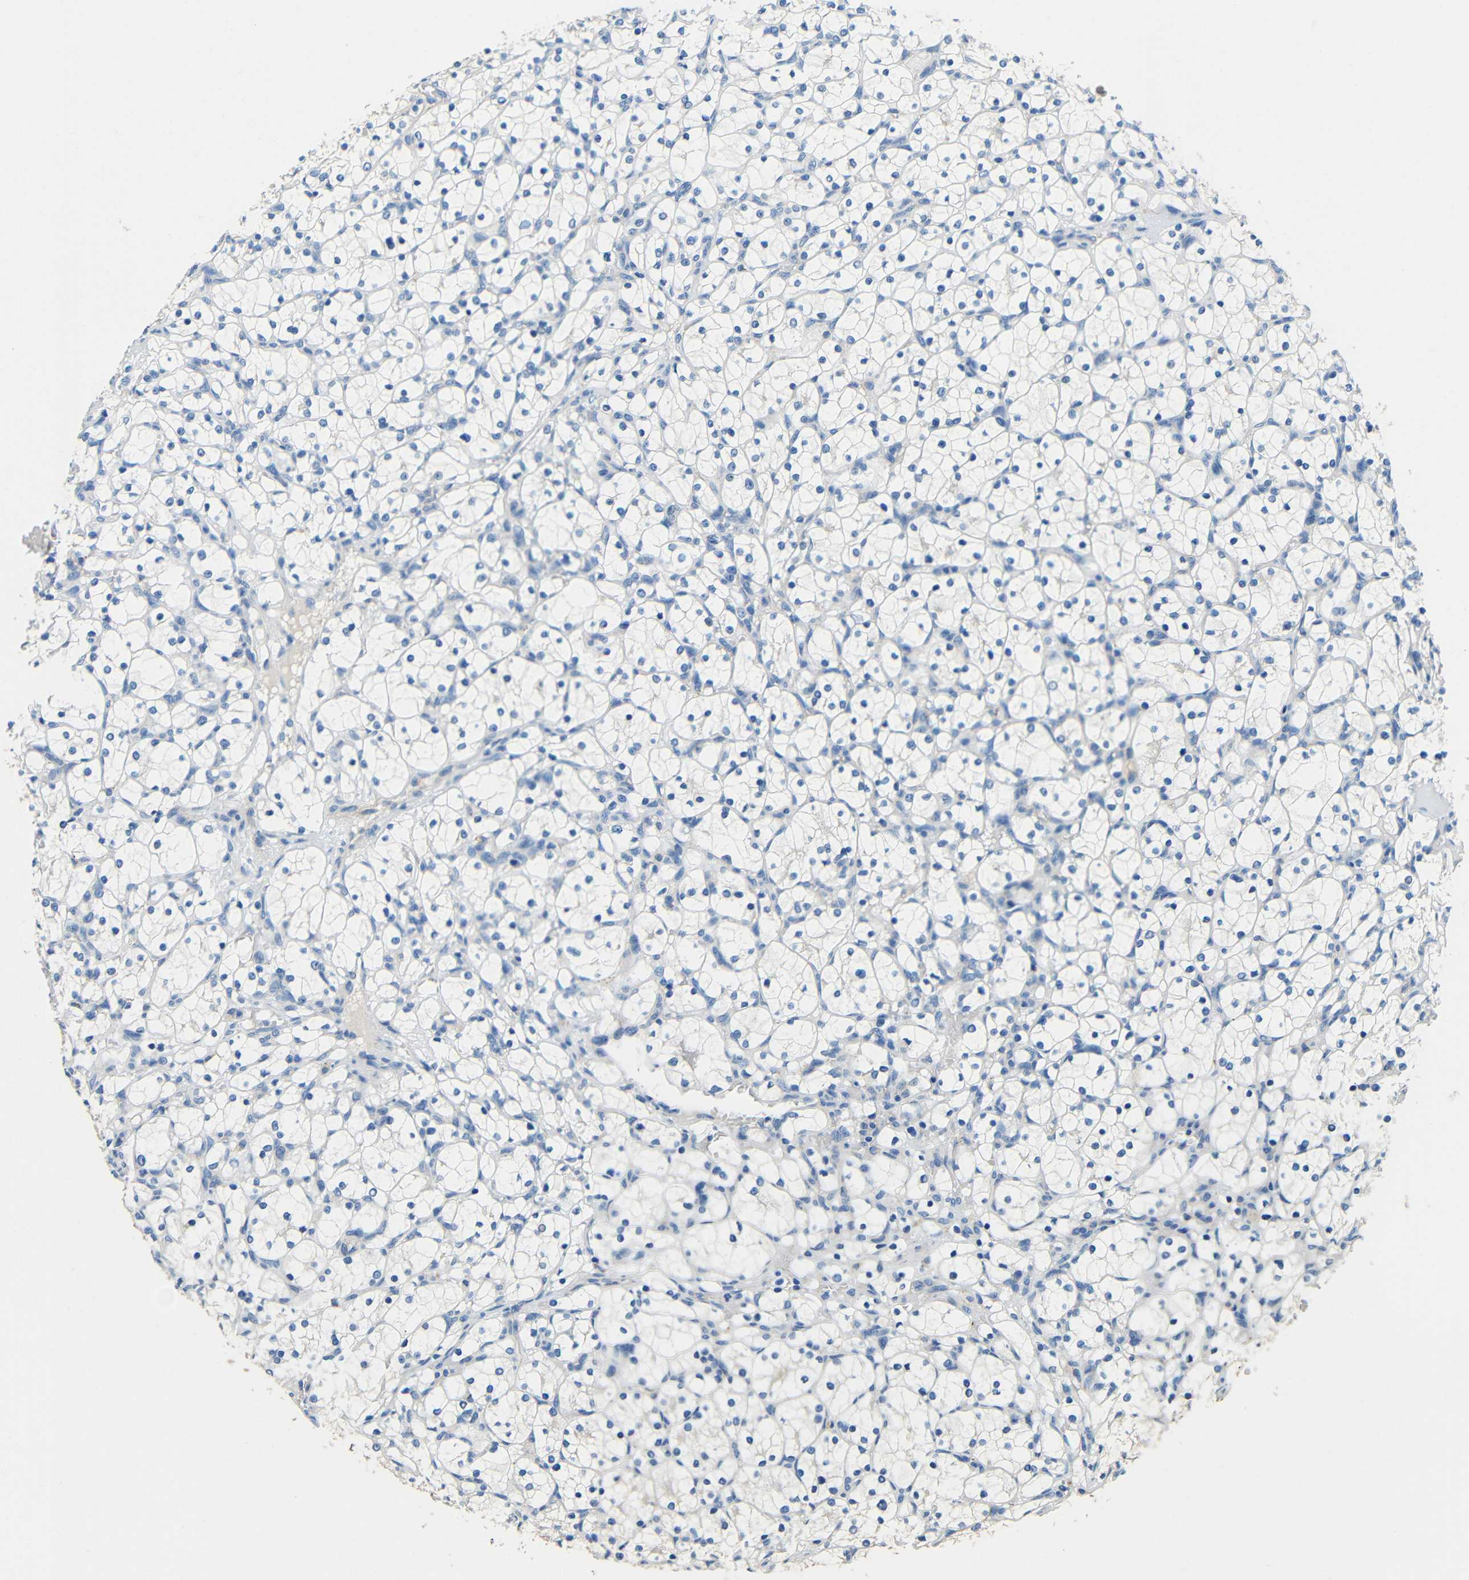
{"staining": {"intensity": "negative", "quantity": "none", "location": "none"}, "tissue": "renal cancer", "cell_type": "Tumor cells", "image_type": "cancer", "snomed": [{"axis": "morphology", "description": "Adenocarcinoma, NOS"}, {"axis": "topography", "description": "Kidney"}], "caption": "There is no significant positivity in tumor cells of renal cancer (adenocarcinoma).", "gene": "FMO5", "patient": {"sex": "female", "age": 69}}